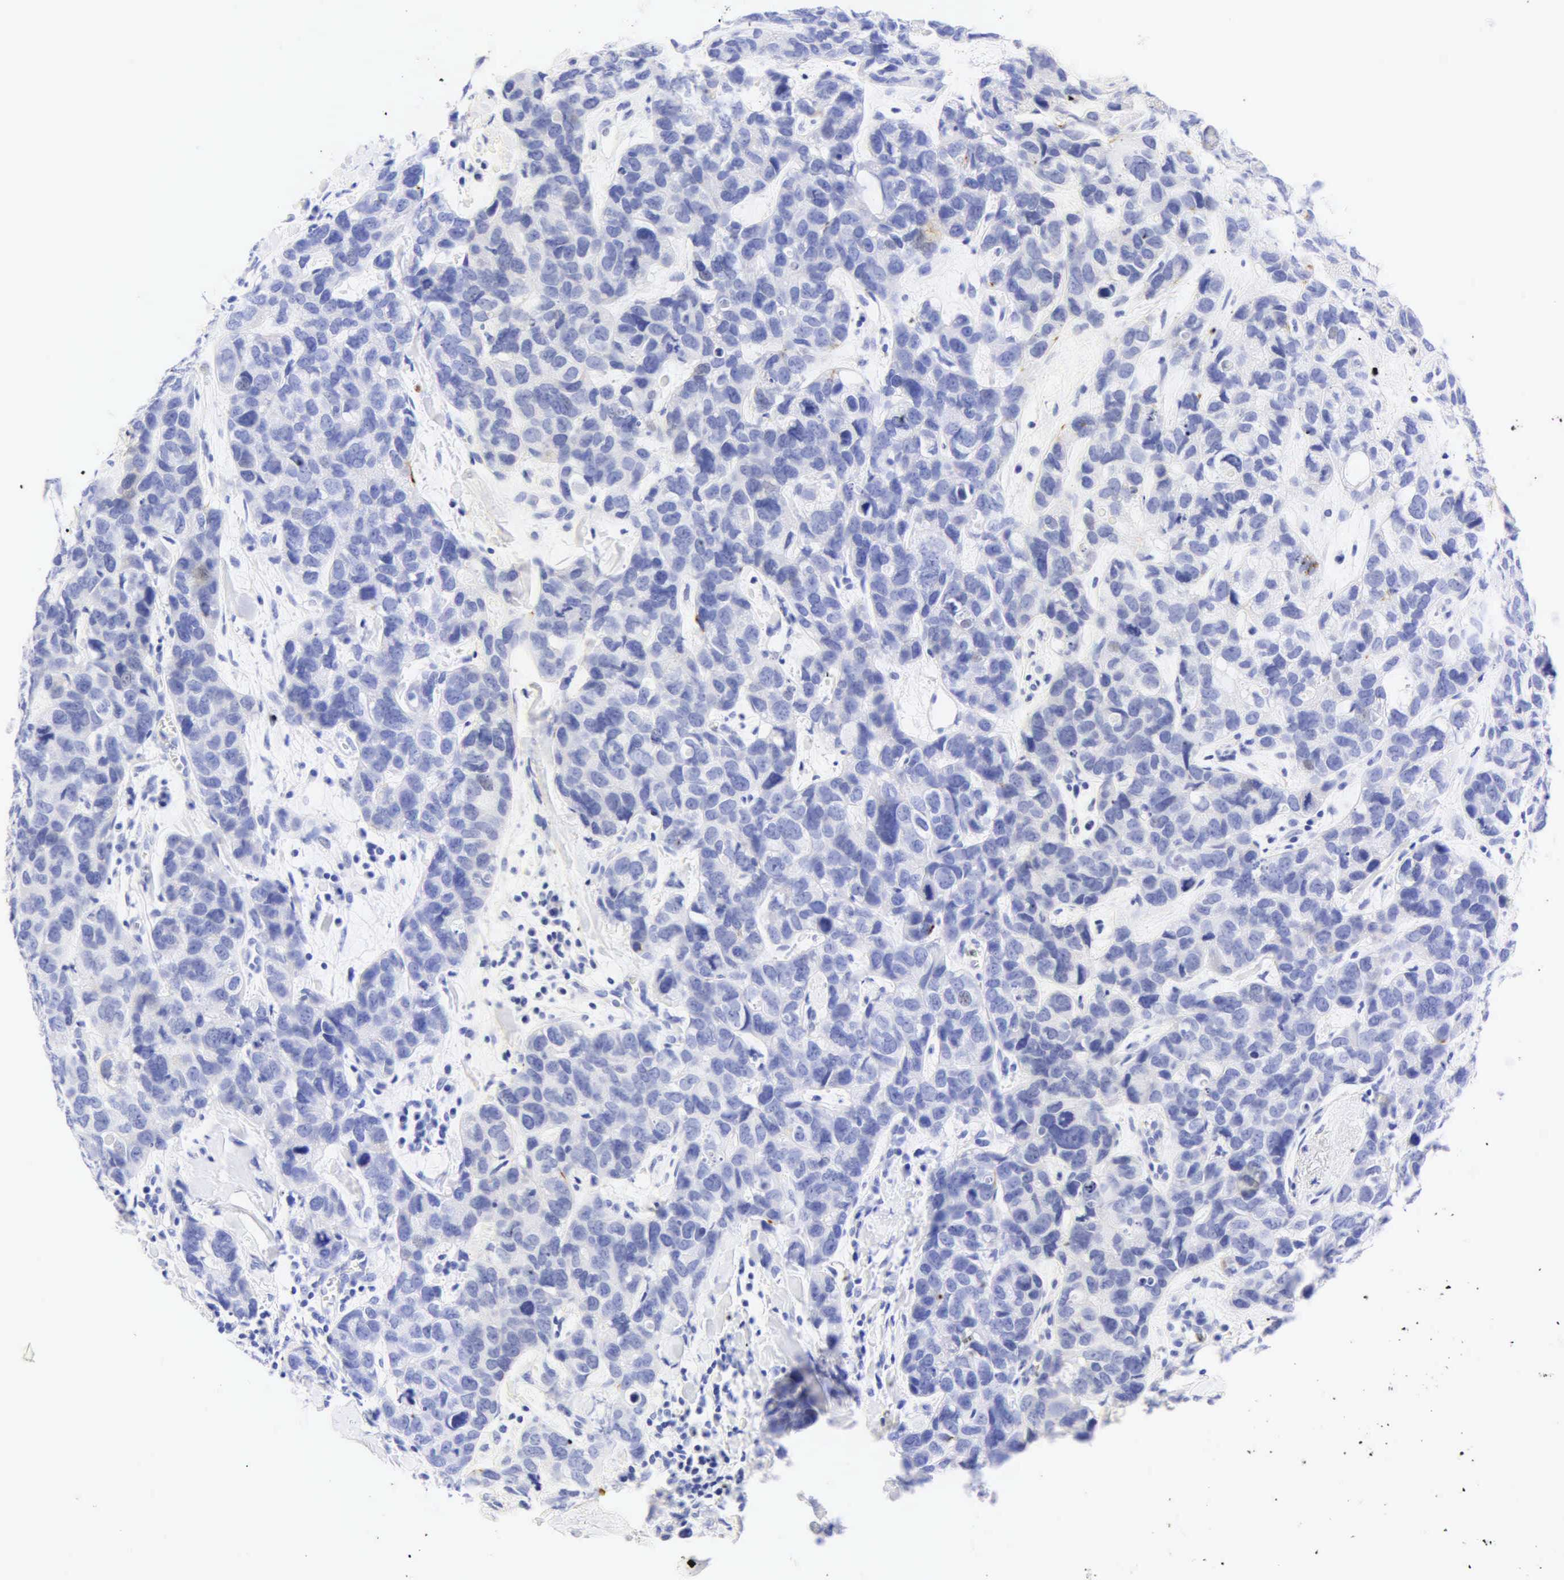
{"staining": {"intensity": "negative", "quantity": "none", "location": "none"}, "tissue": "breast cancer", "cell_type": "Tumor cells", "image_type": "cancer", "snomed": [{"axis": "morphology", "description": "Duct carcinoma"}, {"axis": "topography", "description": "Breast"}], "caption": "Immunohistochemistry (IHC) photomicrograph of human breast cancer (intraductal carcinoma) stained for a protein (brown), which demonstrates no staining in tumor cells.", "gene": "DES", "patient": {"sex": "female", "age": 91}}